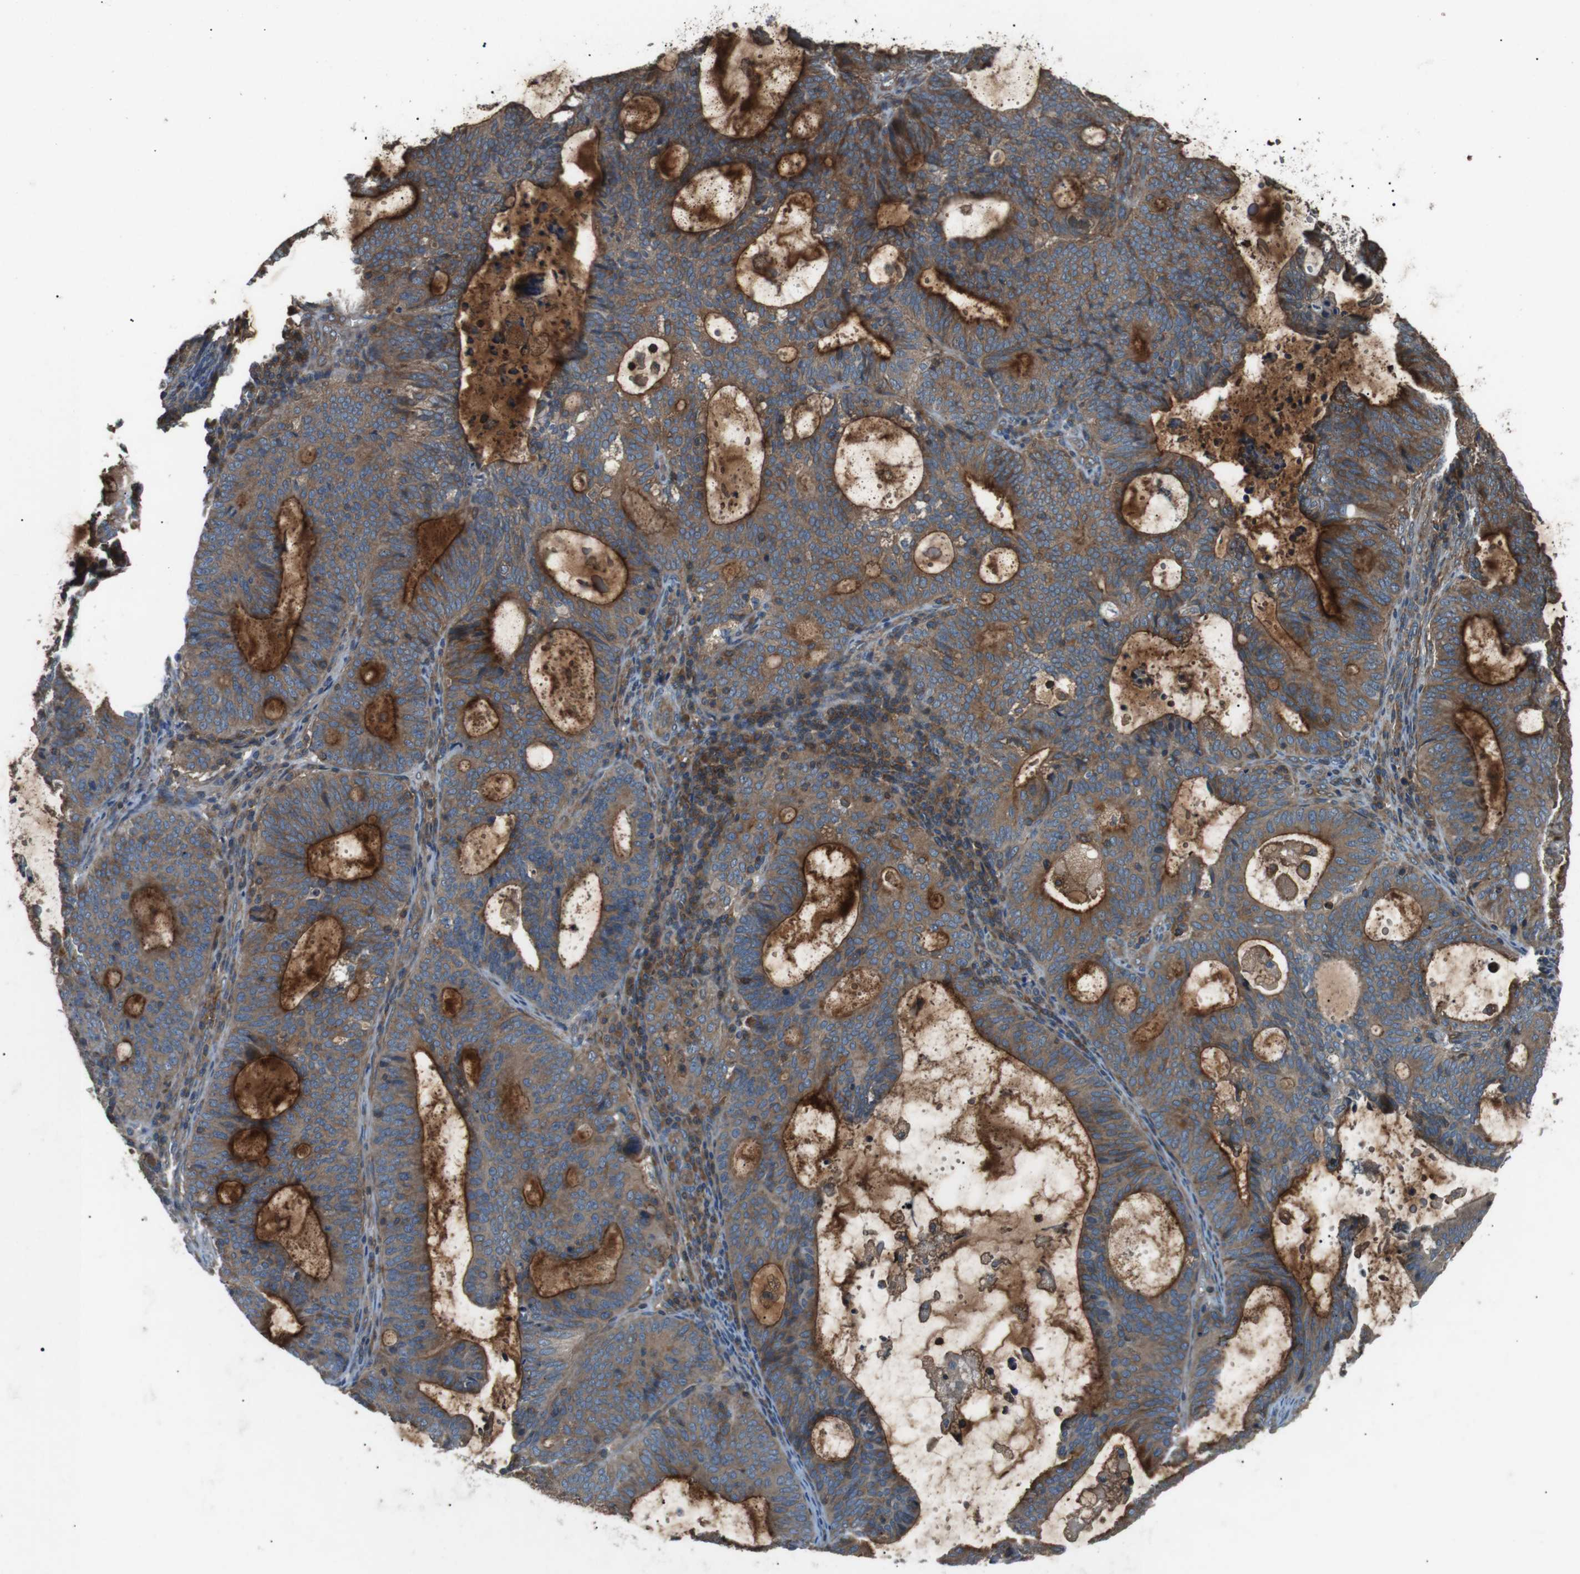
{"staining": {"intensity": "moderate", "quantity": ">75%", "location": "cytoplasmic/membranous"}, "tissue": "endometrial cancer", "cell_type": "Tumor cells", "image_type": "cancer", "snomed": [{"axis": "morphology", "description": "Adenocarcinoma, NOS"}, {"axis": "topography", "description": "Uterus"}], "caption": "Immunohistochemistry (IHC) image of neoplastic tissue: human adenocarcinoma (endometrial) stained using immunohistochemistry displays medium levels of moderate protein expression localized specifically in the cytoplasmic/membranous of tumor cells, appearing as a cytoplasmic/membranous brown color.", "gene": "GPR161", "patient": {"sex": "female", "age": 83}}